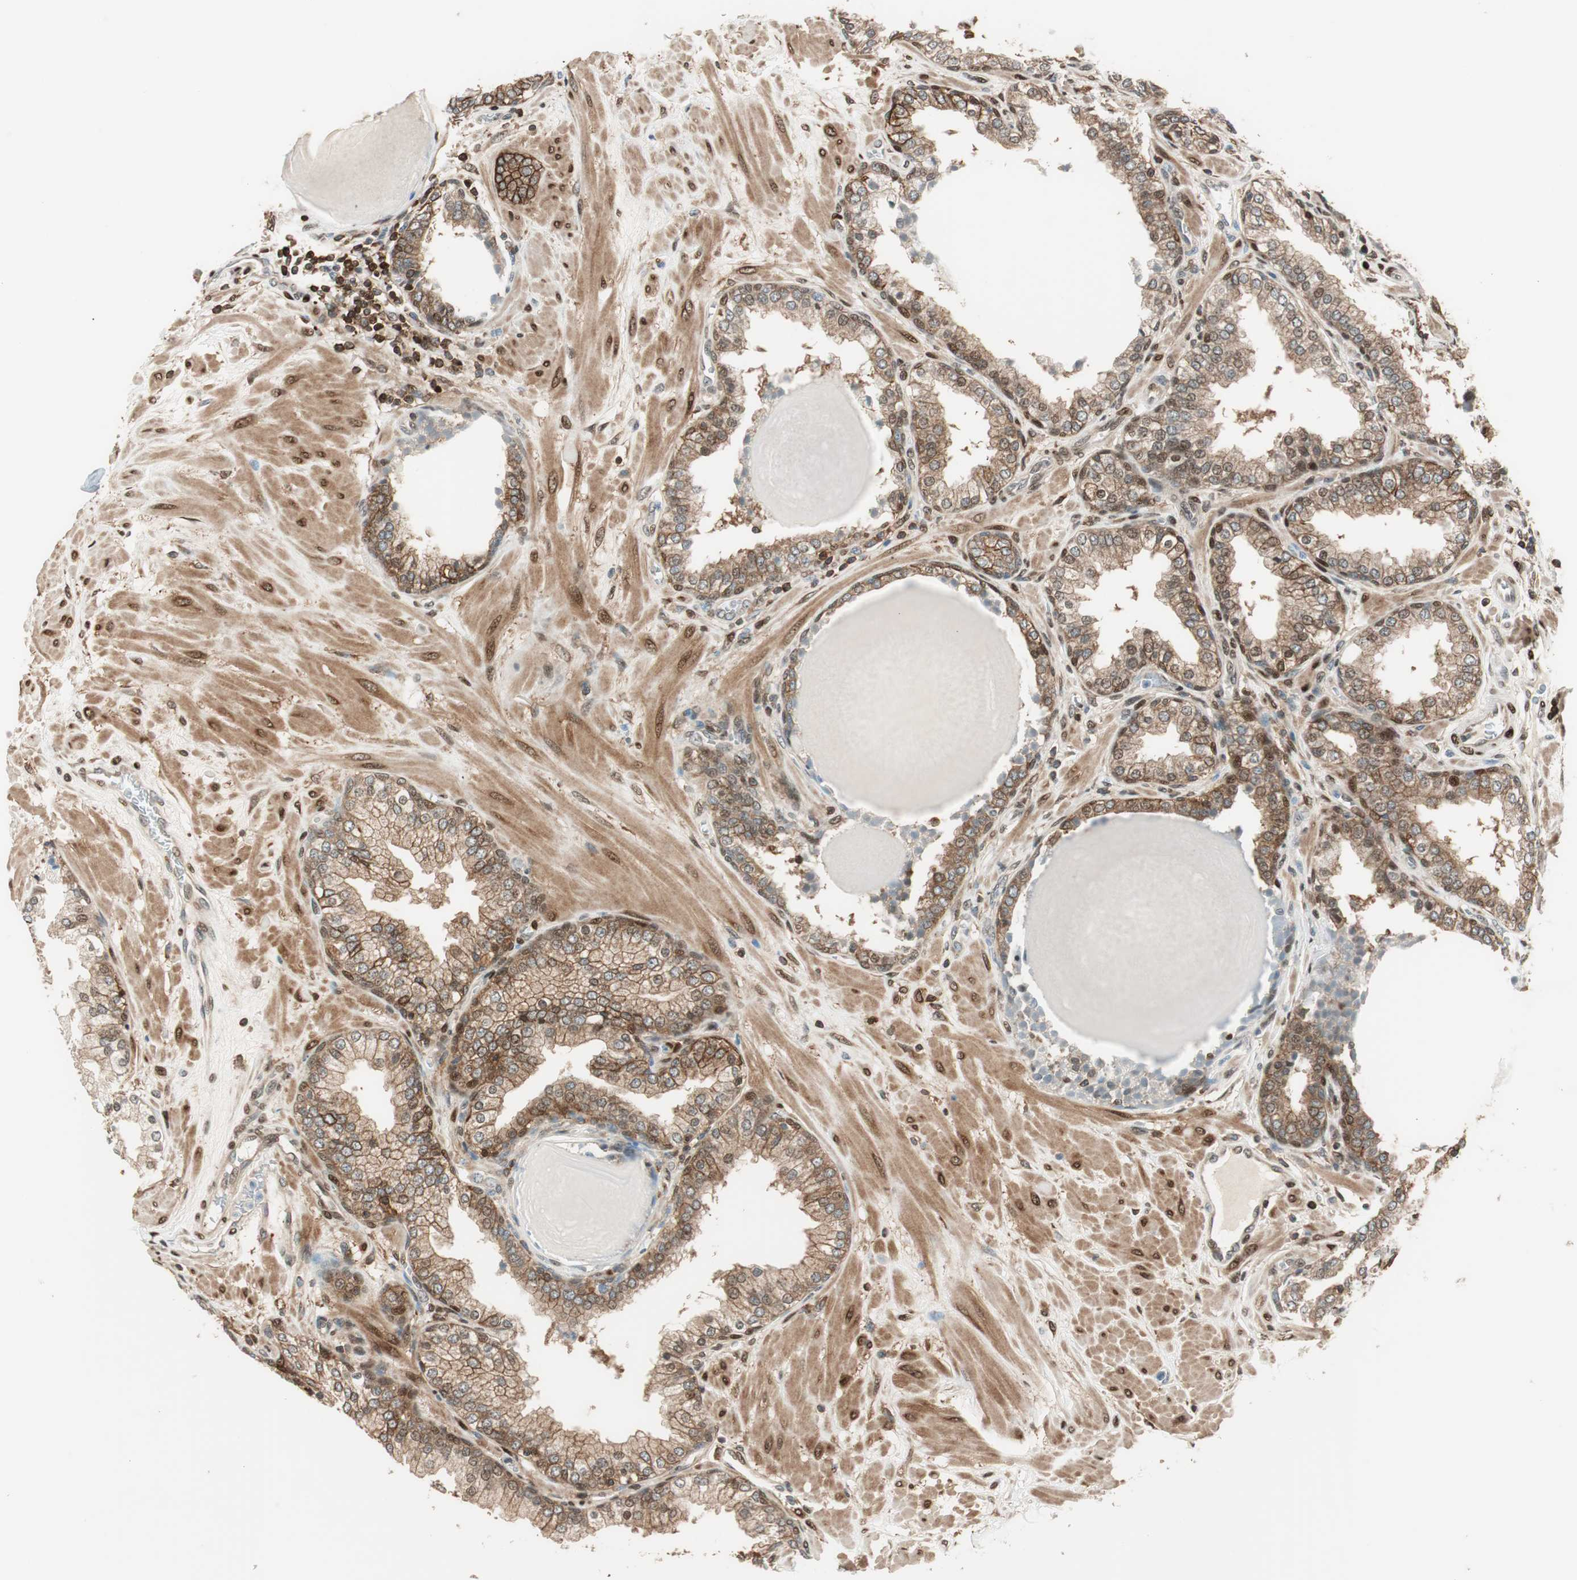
{"staining": {"intensity": "moderate", "quantity": ">75%", "location": "cytoplasmic/membranous,nuclear"}, "tissue": "prostate", "cell_type": "Glandular cells", "image_type": "normal", "snomed": [{"axis": "morphology", "description": "Normal tissue, NOS"}, {"axis": "topography", "description": "Prostate"}], "caption": "A brown stain labels moderate cytoplasmic/membranous,nuclear positivity of a protein in glandular cells of normal human prostate. The protein of interest is shown in brown color, while the nuclei are stained blue.", "gene": "BIN1", "patient": {"sex": "male", "age": 51}}